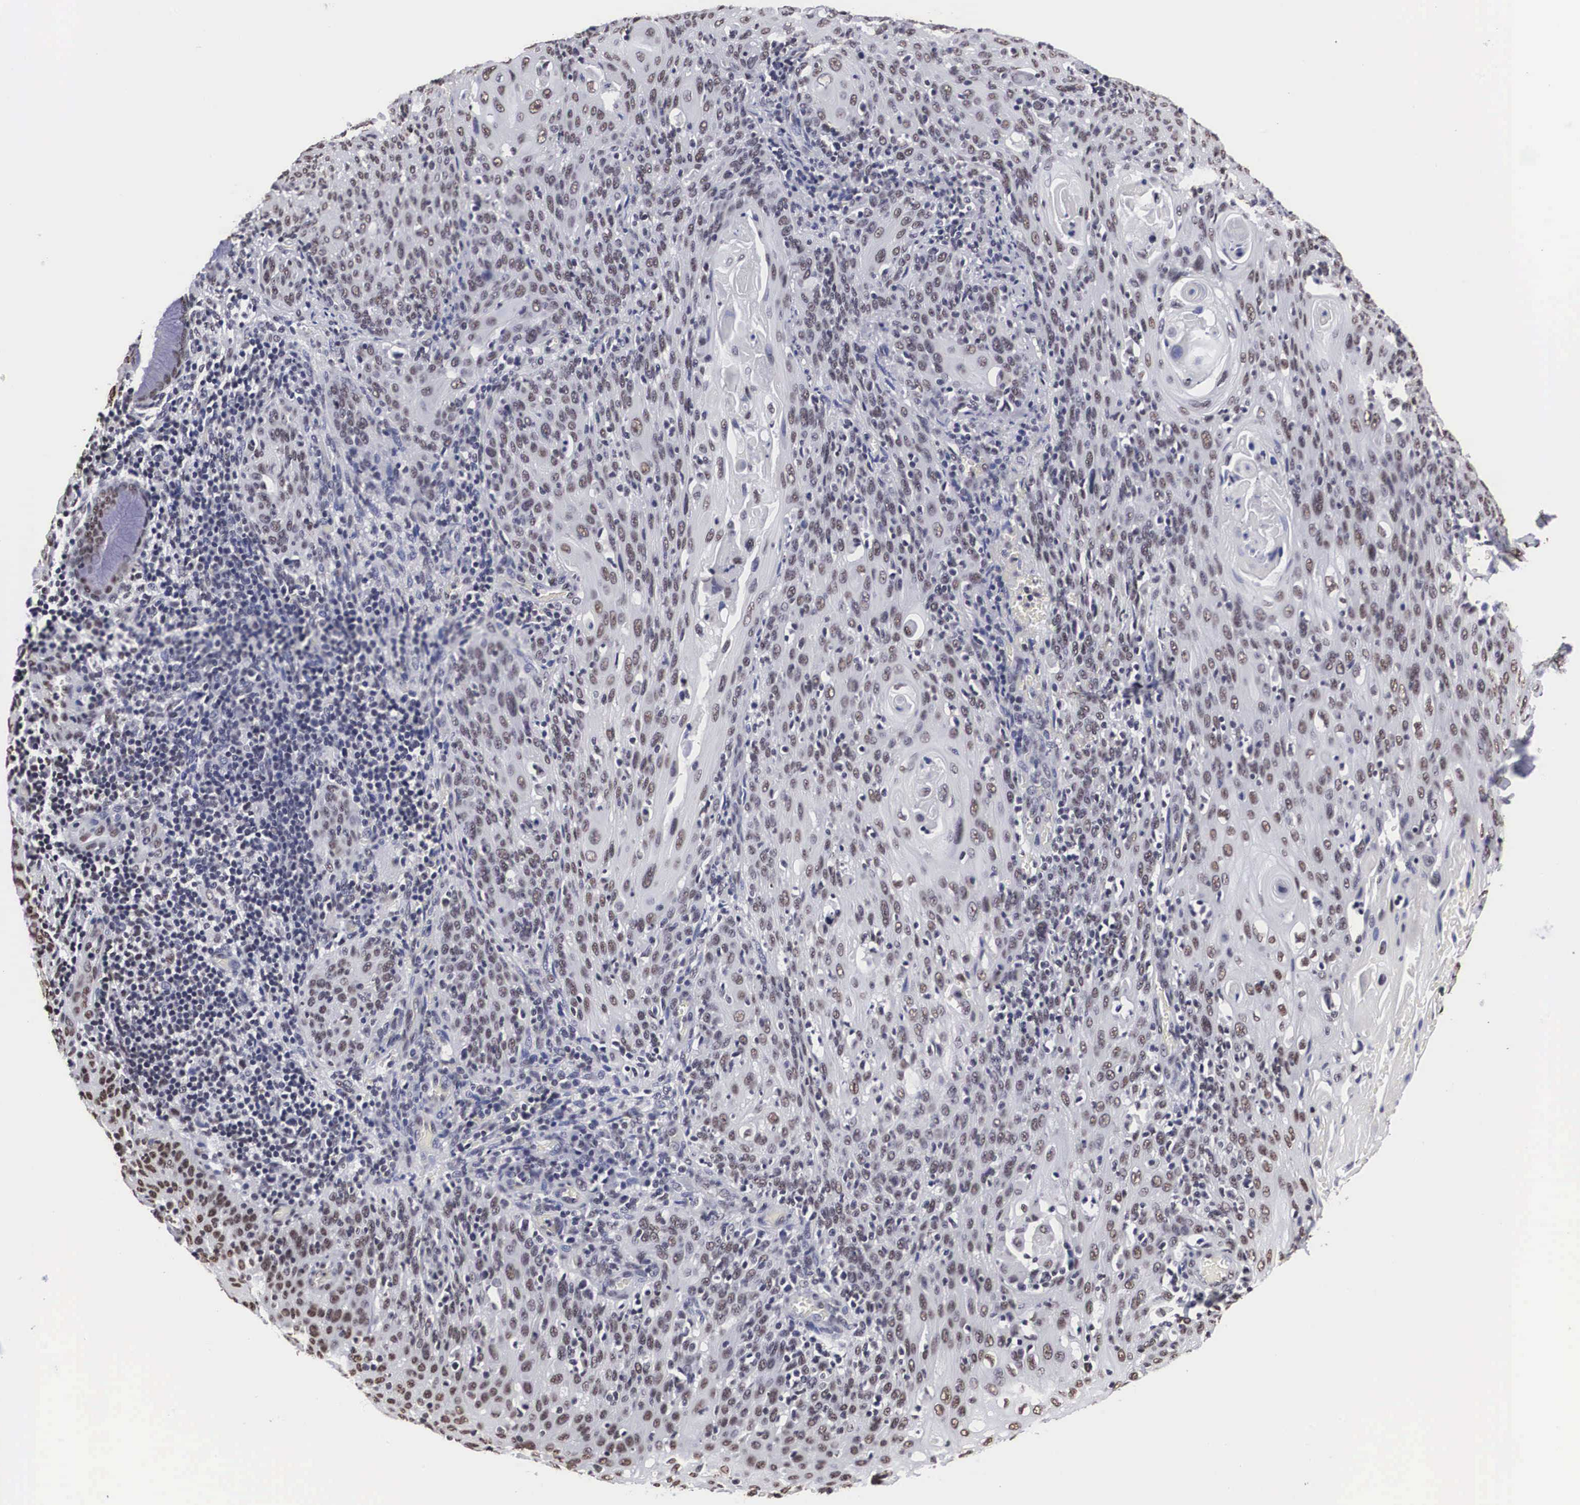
{"staining": {"intensity": "weak", "quantity": ">75%", "location": "nuclear"}, "tissue": "cervical cancer", "cell_type": "Tumor cells", "image_type": "cancer", "snomed": [{"axis": "morphology", "description": "Squamous cell carcinoma, NOS"}, {"axis": "topography", "description": "Cervix"}], "caption": "IHC of cervical cancer reveals low levels of weak nuclear staining in approximately >75% of tumor cells.", "gene": "ACIN1", "patient": {"sex": "female", "age": 54}}